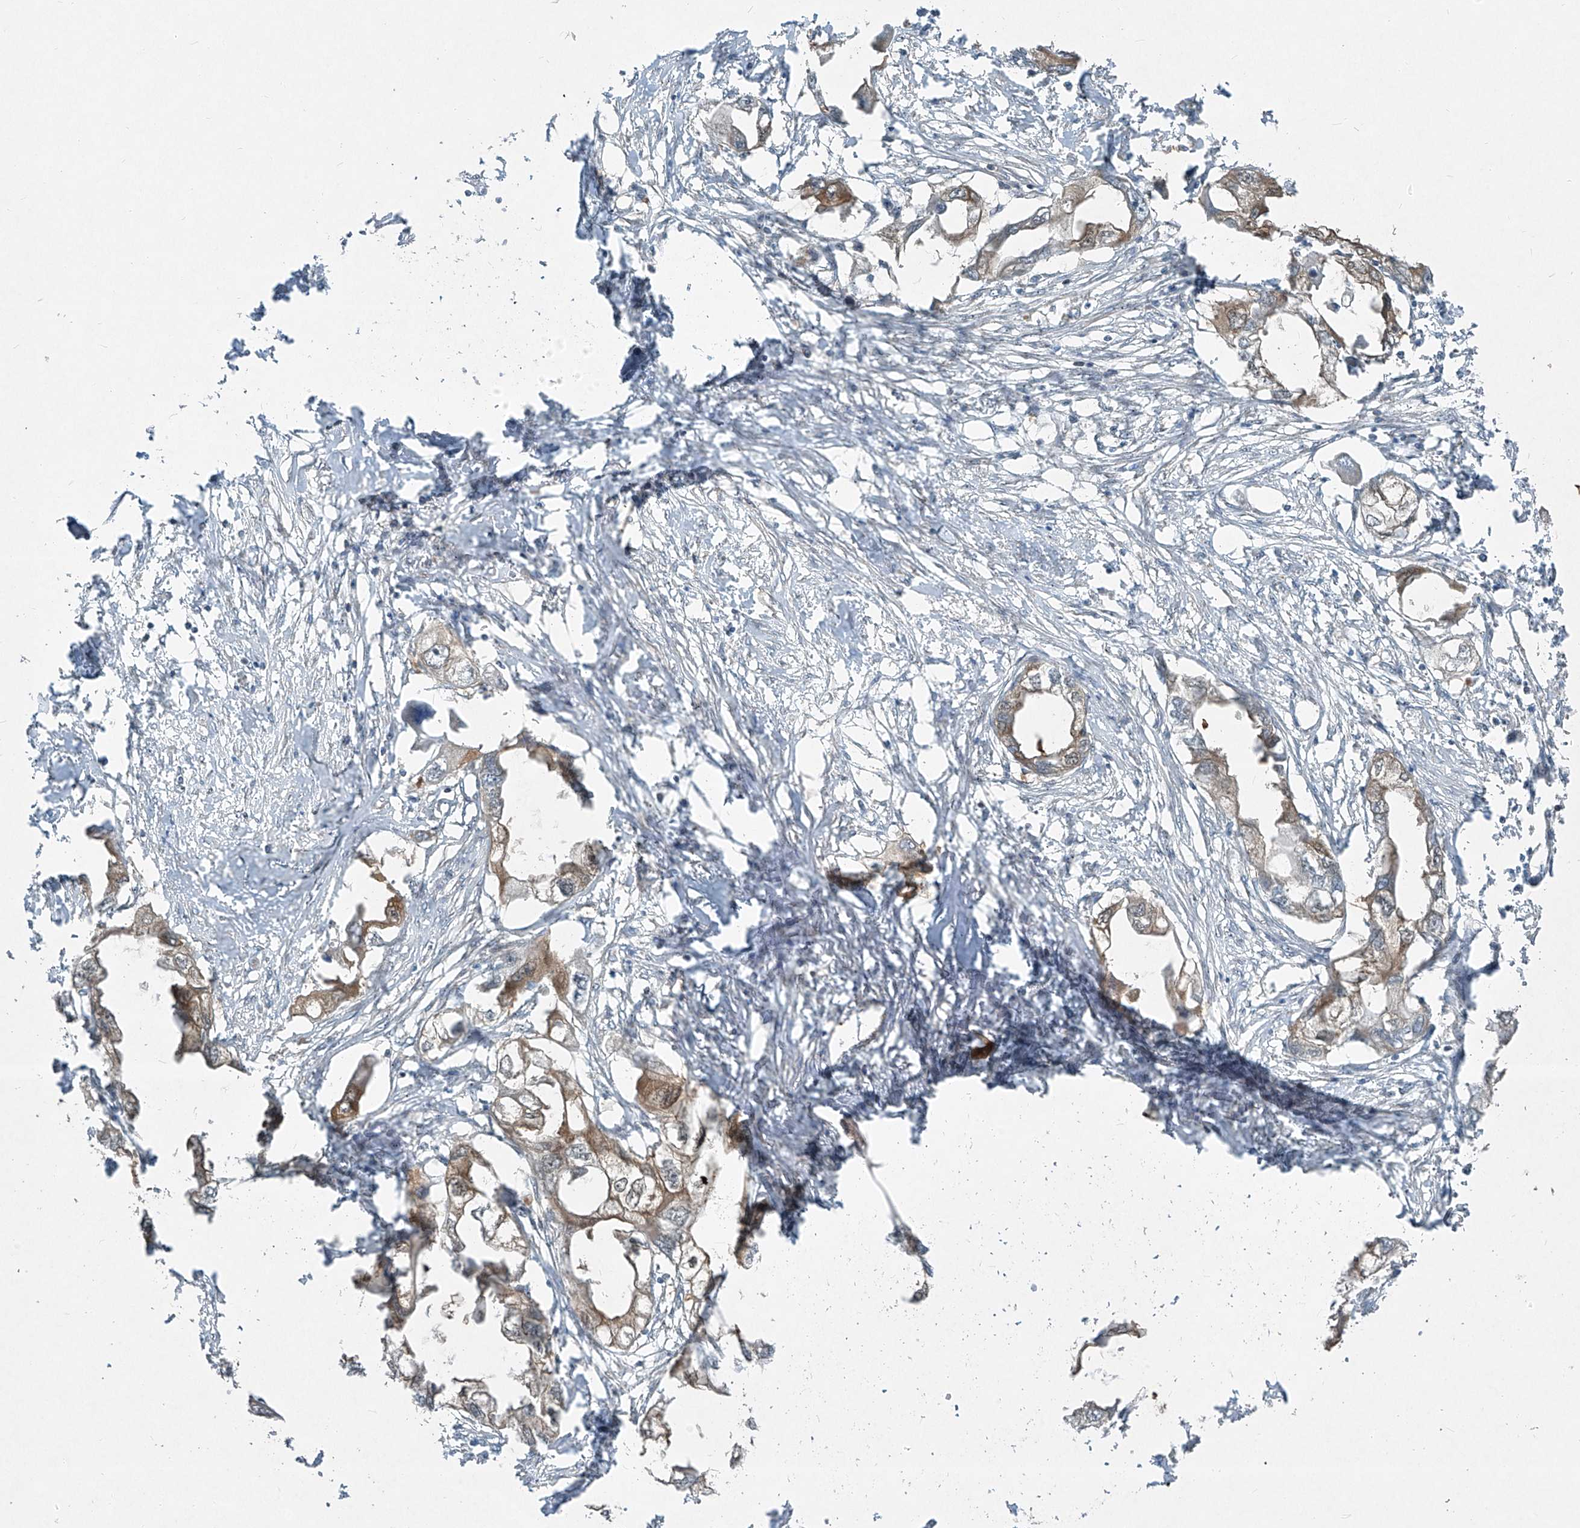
{"staining": {"intensity": "weak", "quantity": ">75%", "location": "cytoplasmic/membranous"}, "tissue": "endometrial cancer", "cell_type": "Tumor cells", "image_type": "cancer", "snomed": [{"axis": "morphology", "description": "Adenocarcinoma, NOS"}, {"axis": "morphology", "description": "Adenocarcinoma, metastatic, NOS"}, {"axis": "topography", "description": "Adipose tissue"}, {"axis": "topography", "description": "Endometrium"}], "caption": "Human endometrial cancer (metastatic adenocarcinoma) stained with a brown dye exhibits weak cytoplasmic/membranous positive expression in about >75% of tumor cells.", "gene": "PPCS", "patient": {"sex": "female", "age": 67}}